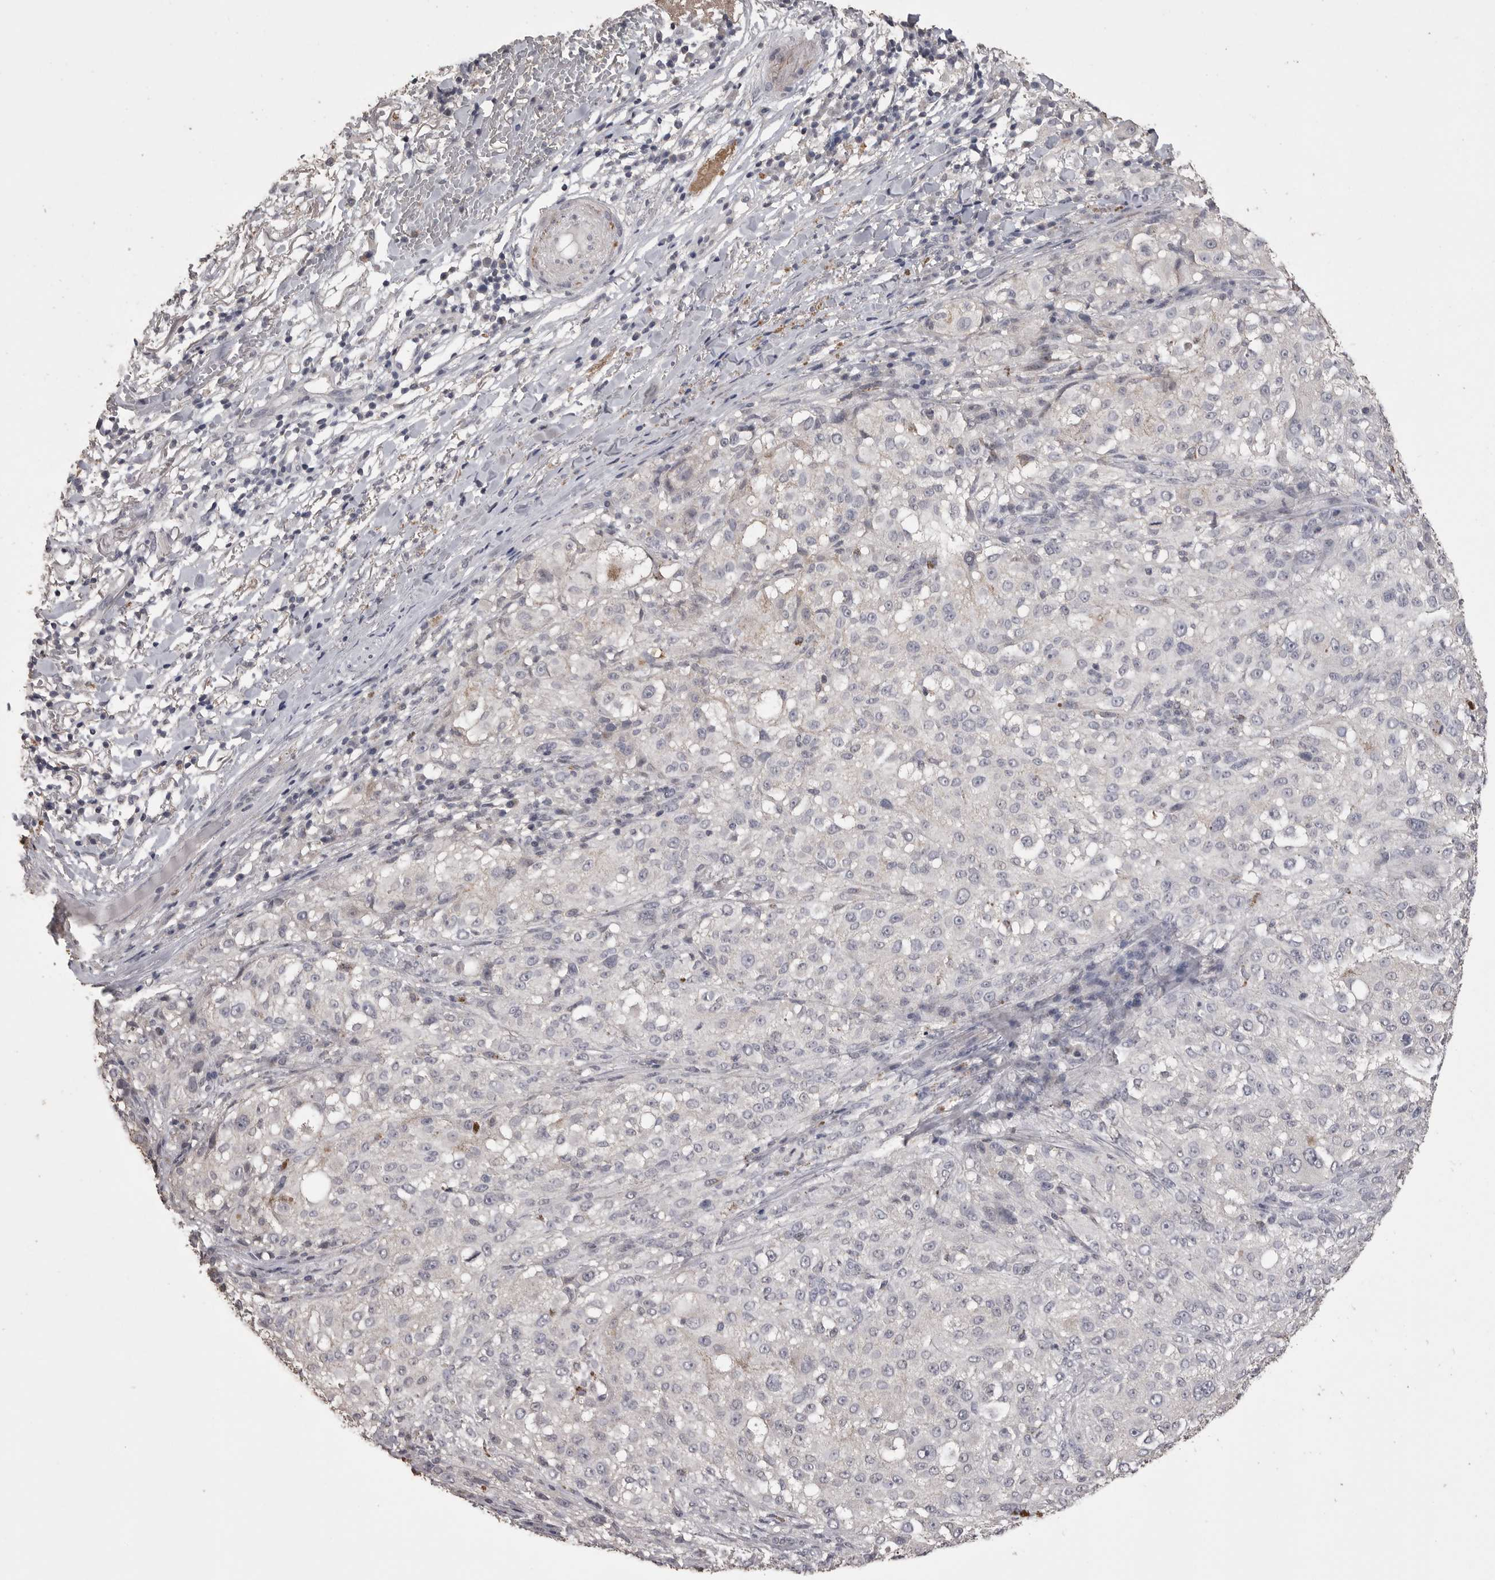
{"staining": {"intensity": "negative", "quantity": "none", "location": "none"}, "tissue": "melanoma", "cell_type": "Tumor cells", "image_type": "cancer", "snomed": [{"axis": "morphology", "description": "Necrosis, NOS"}, {"axis": "morphology", "description": "Malignant melanoma, NOS"}, {"axis": "topography", "description": "Skin"}], "caption": "This is a image of immunohistochemistry staining of malignant melanoma, which shows no expression in tumor cells.", "gene": "MMP7", "patient": {"sex": "female", "age": 87}}